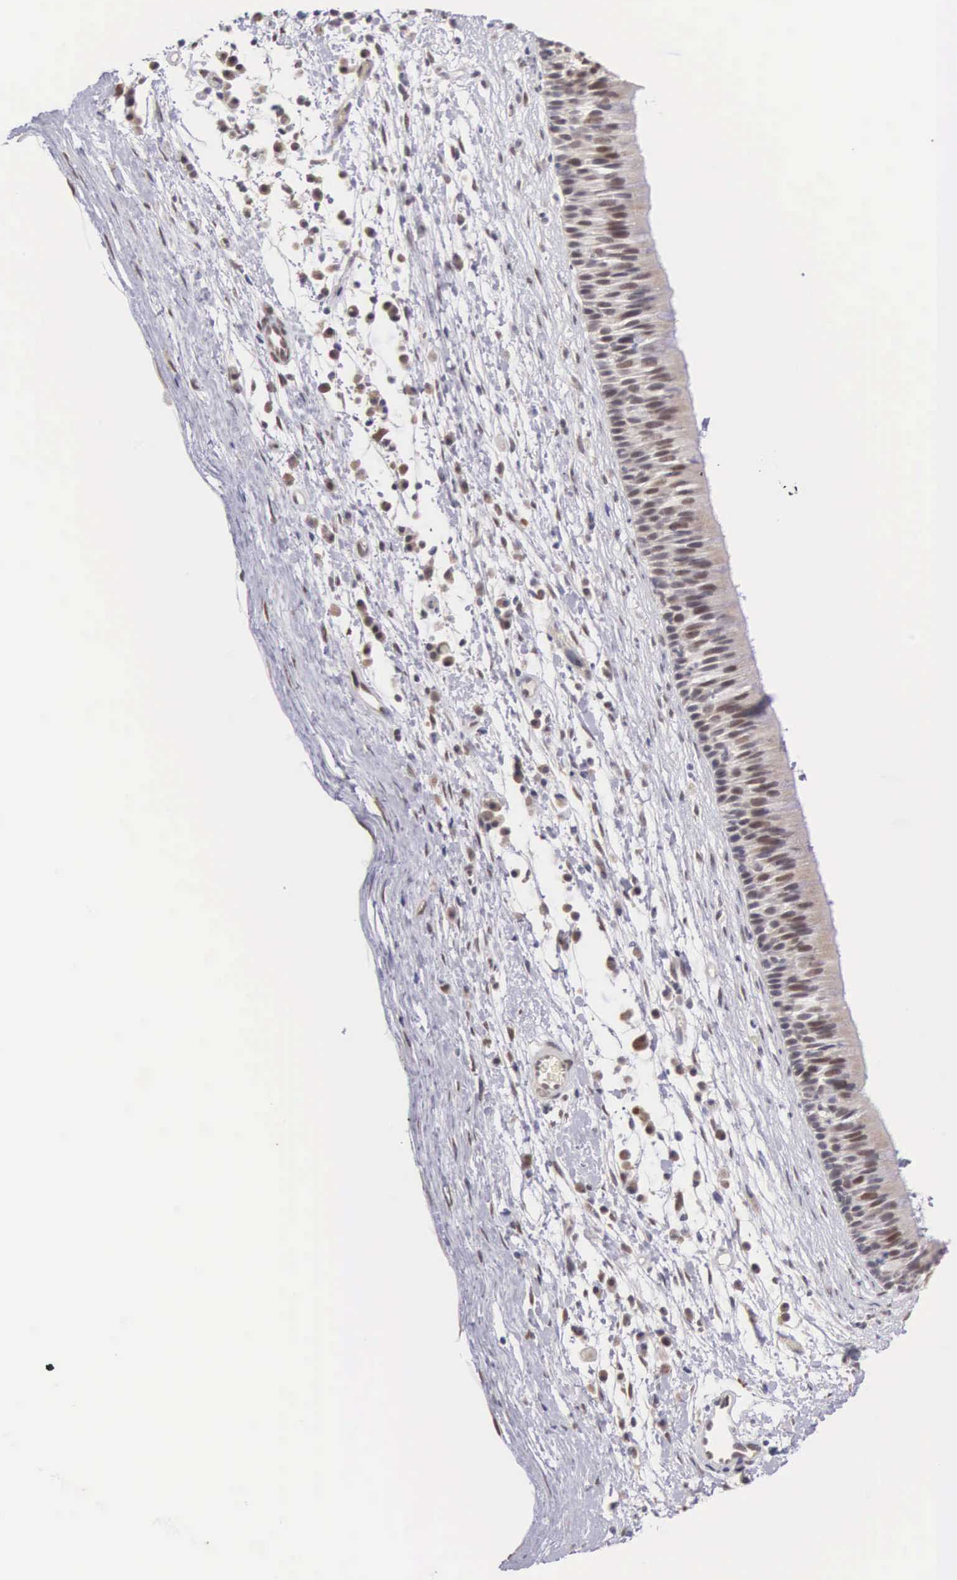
{"staining": {"intensity": "weak", "quantity": "<25%", "location": "cytoplasmic/membranous"}, "tissue": "nasopharynx", "cell_type": "Respiratory epithelial cells", "image_type": "normal", "snomed": [{"axis": "morphology", "description": "Normal tissue, NOS"}, {"axis": "topography", "description": "Nasopharynx"}], "caption": "Protein analysis of benign nasopharynx reveals no significant staining in respiratory epithelial cells.", "gene": "HMGXB4", "patient": {"sex": "male", "age": 13}}